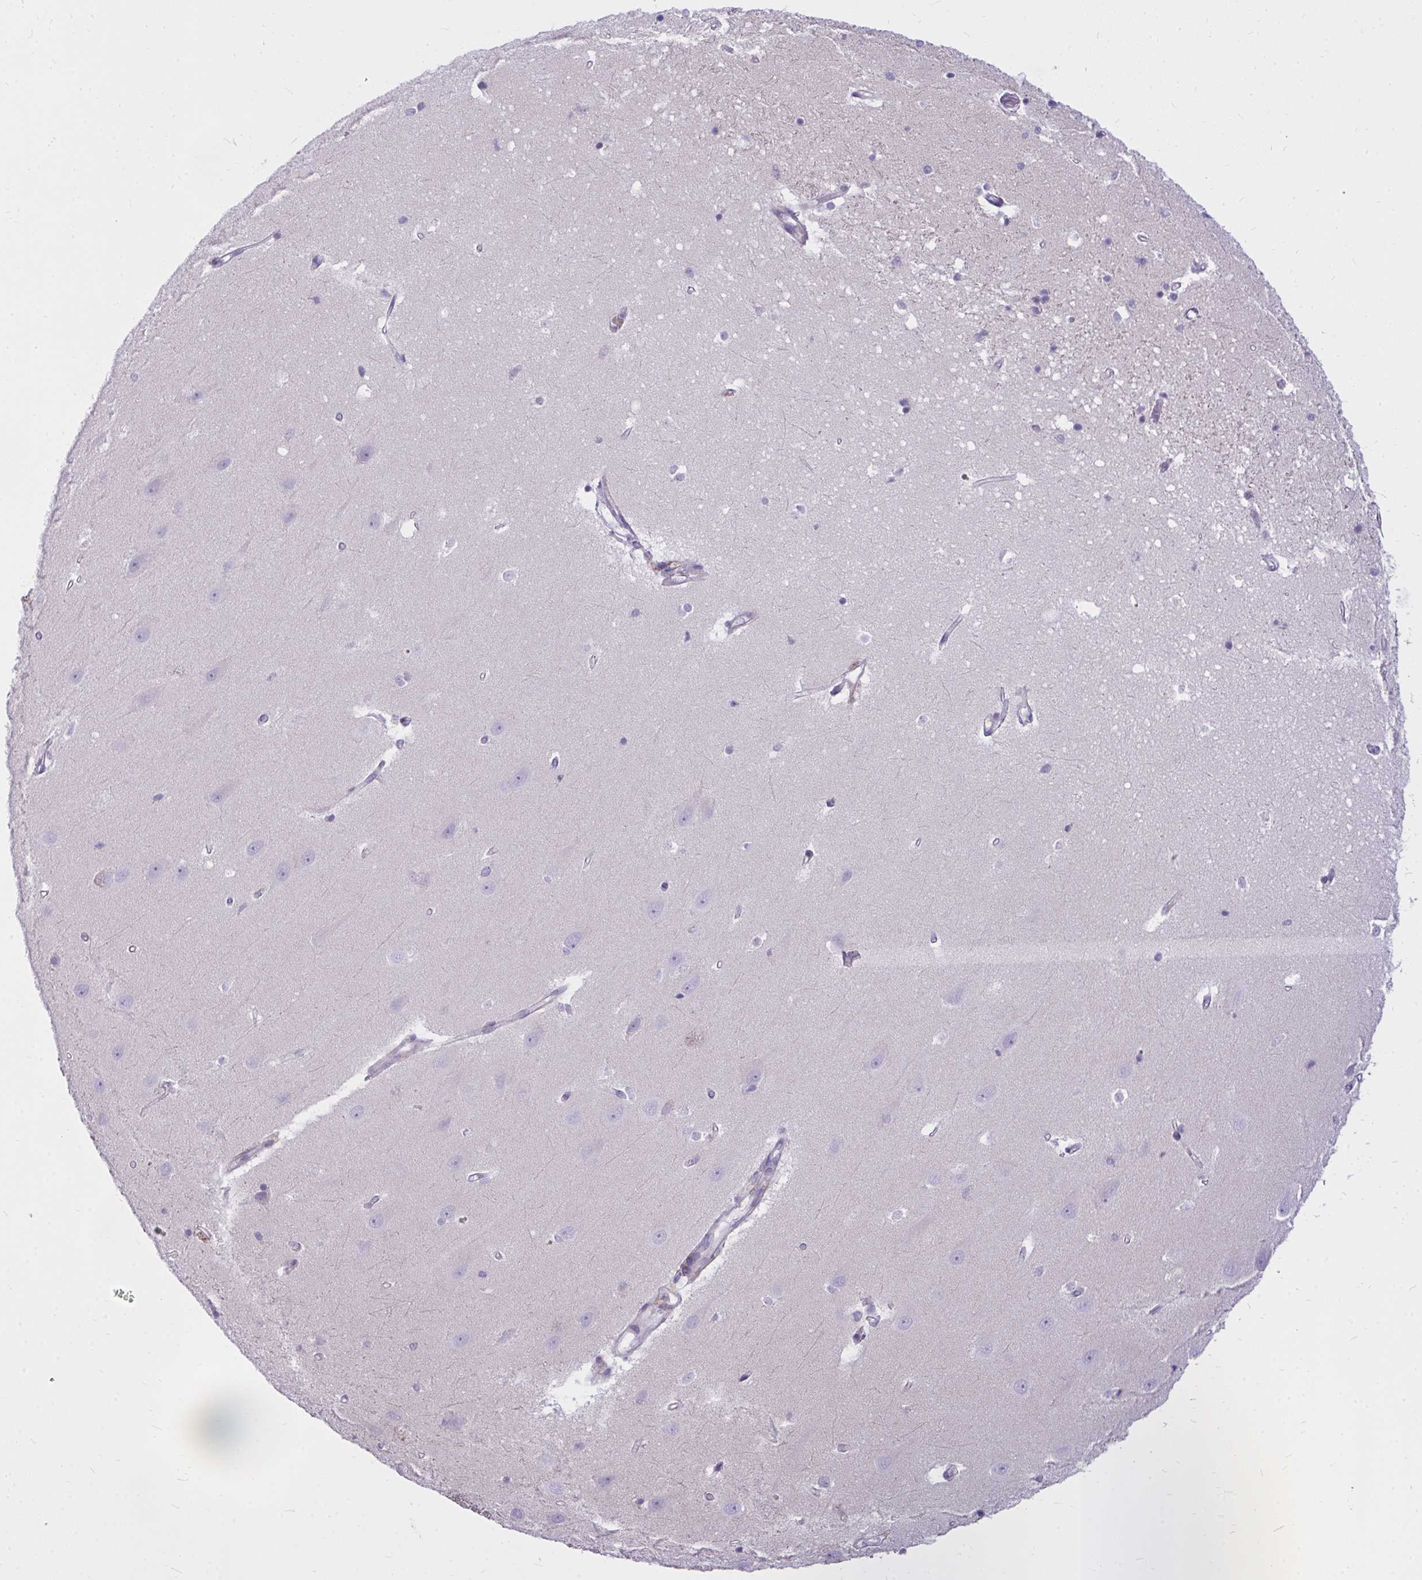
{"staining": {"intensity": "negative", "quantity": "none", "location": "none"}, "tissue": "hippocampus", "cell_type": "Glial cells", "image_type": "normal", "snomed": [{"axis": "morphology", "description": "Normal tissue, NOS"}, {"axis": "topography", "description": "Hippocampus"}], "caption": "Photomicrograph shows no significant protein positivity in glial cells of benign hippocampus. The staining is performed using DAB brown chromogen with nuclei counter-stained in using hematoxylin.", "gene": "ZSCAN25", "patient": {"sex": "male", "age": 63}}